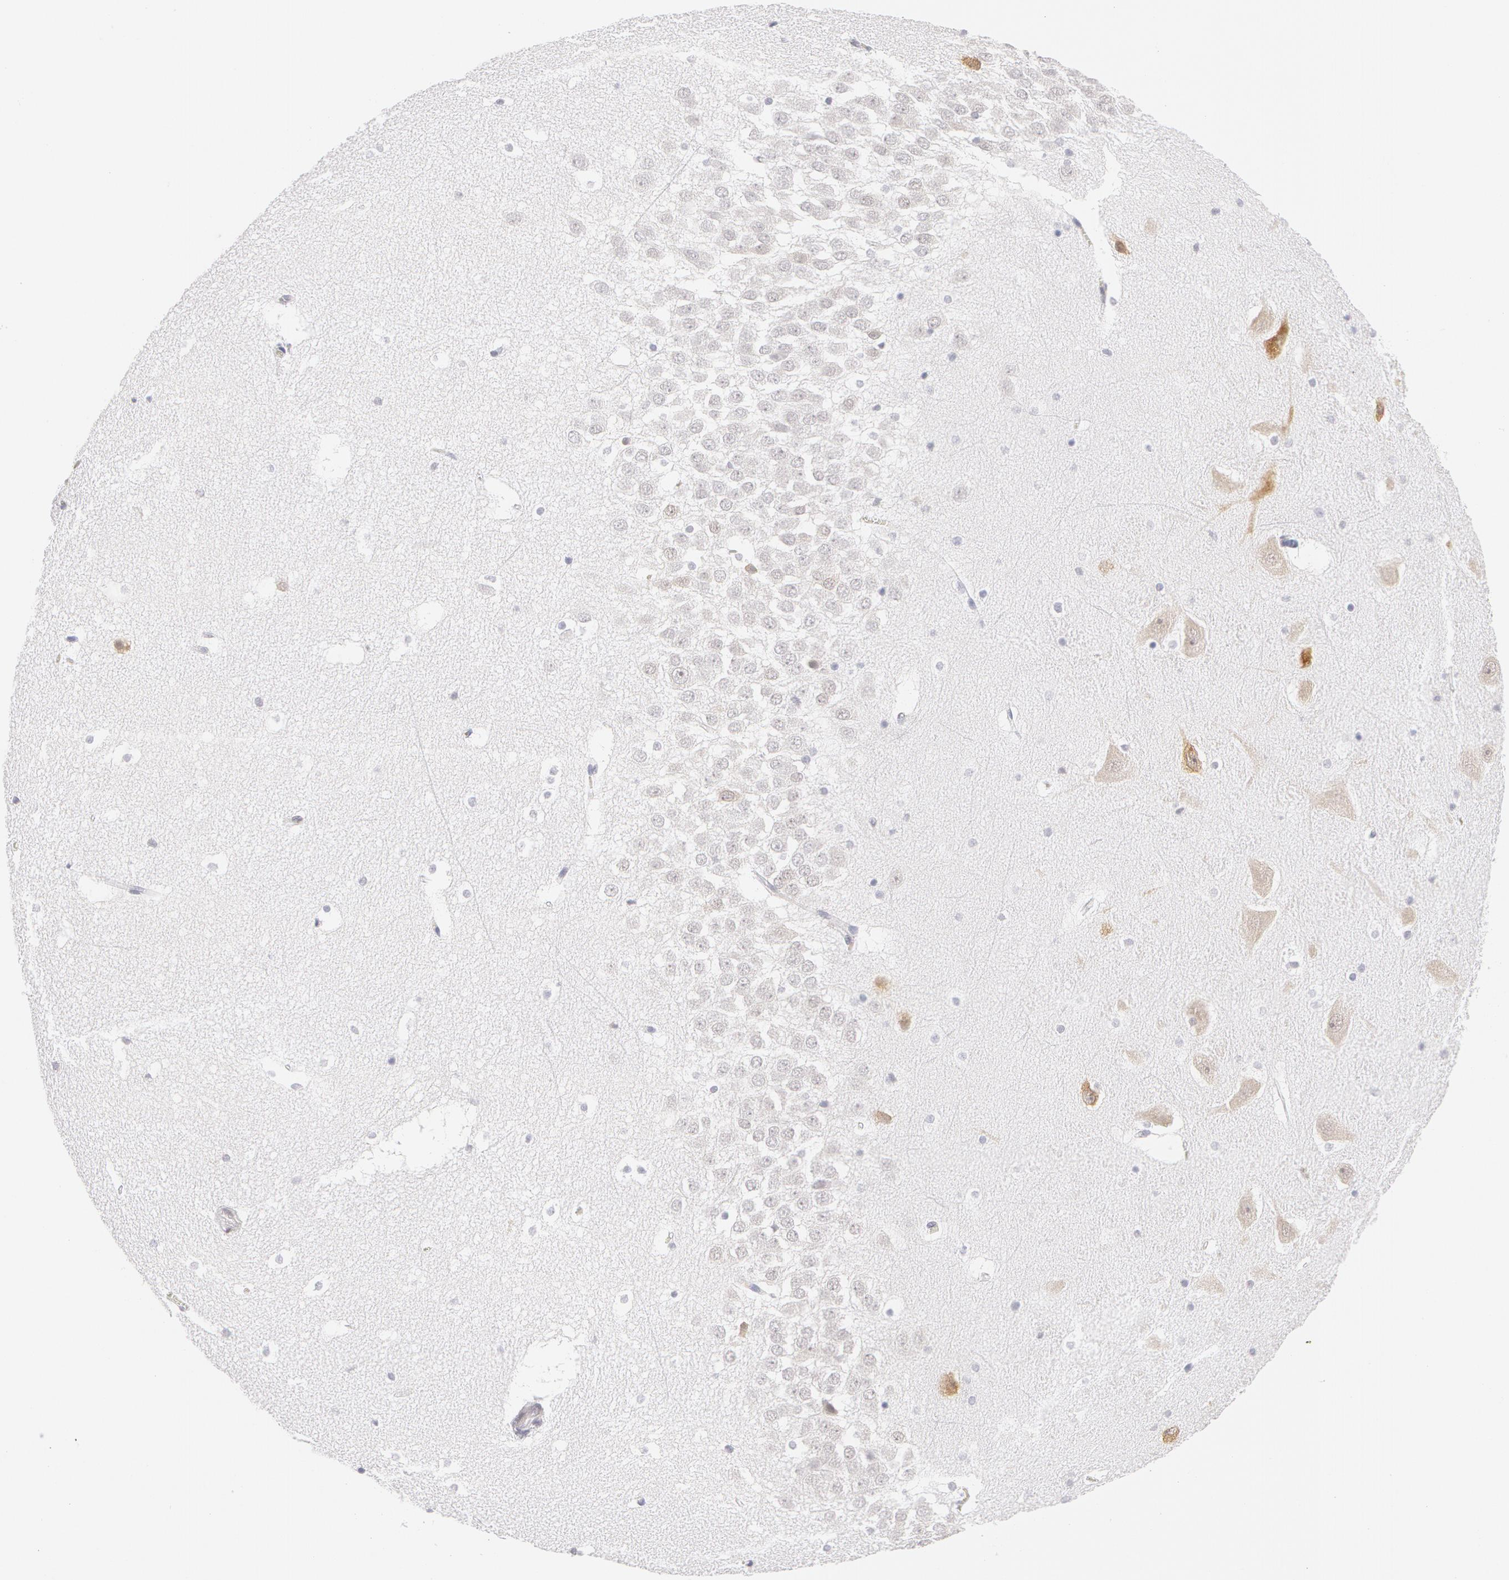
{"staining": {"intensity": "negative", "quantity": "none", "location": "none"}, "tissue": "hippocampus", "cell_type": "Glial cells", "image_type": "normal", "snomed": [{"axis": "morphology", "description": "Normal tissue, NOS"}, {"axis": "topography", "description": "Hippocampus"}], "caption": "This is a photomicrograph of immunohistochemistry (IHC) staining of unremarkable hippocampus, which shows no positivity in glial cells.", "gene": "DDX3X", "patient": {"sex": "male", "age": 45}}